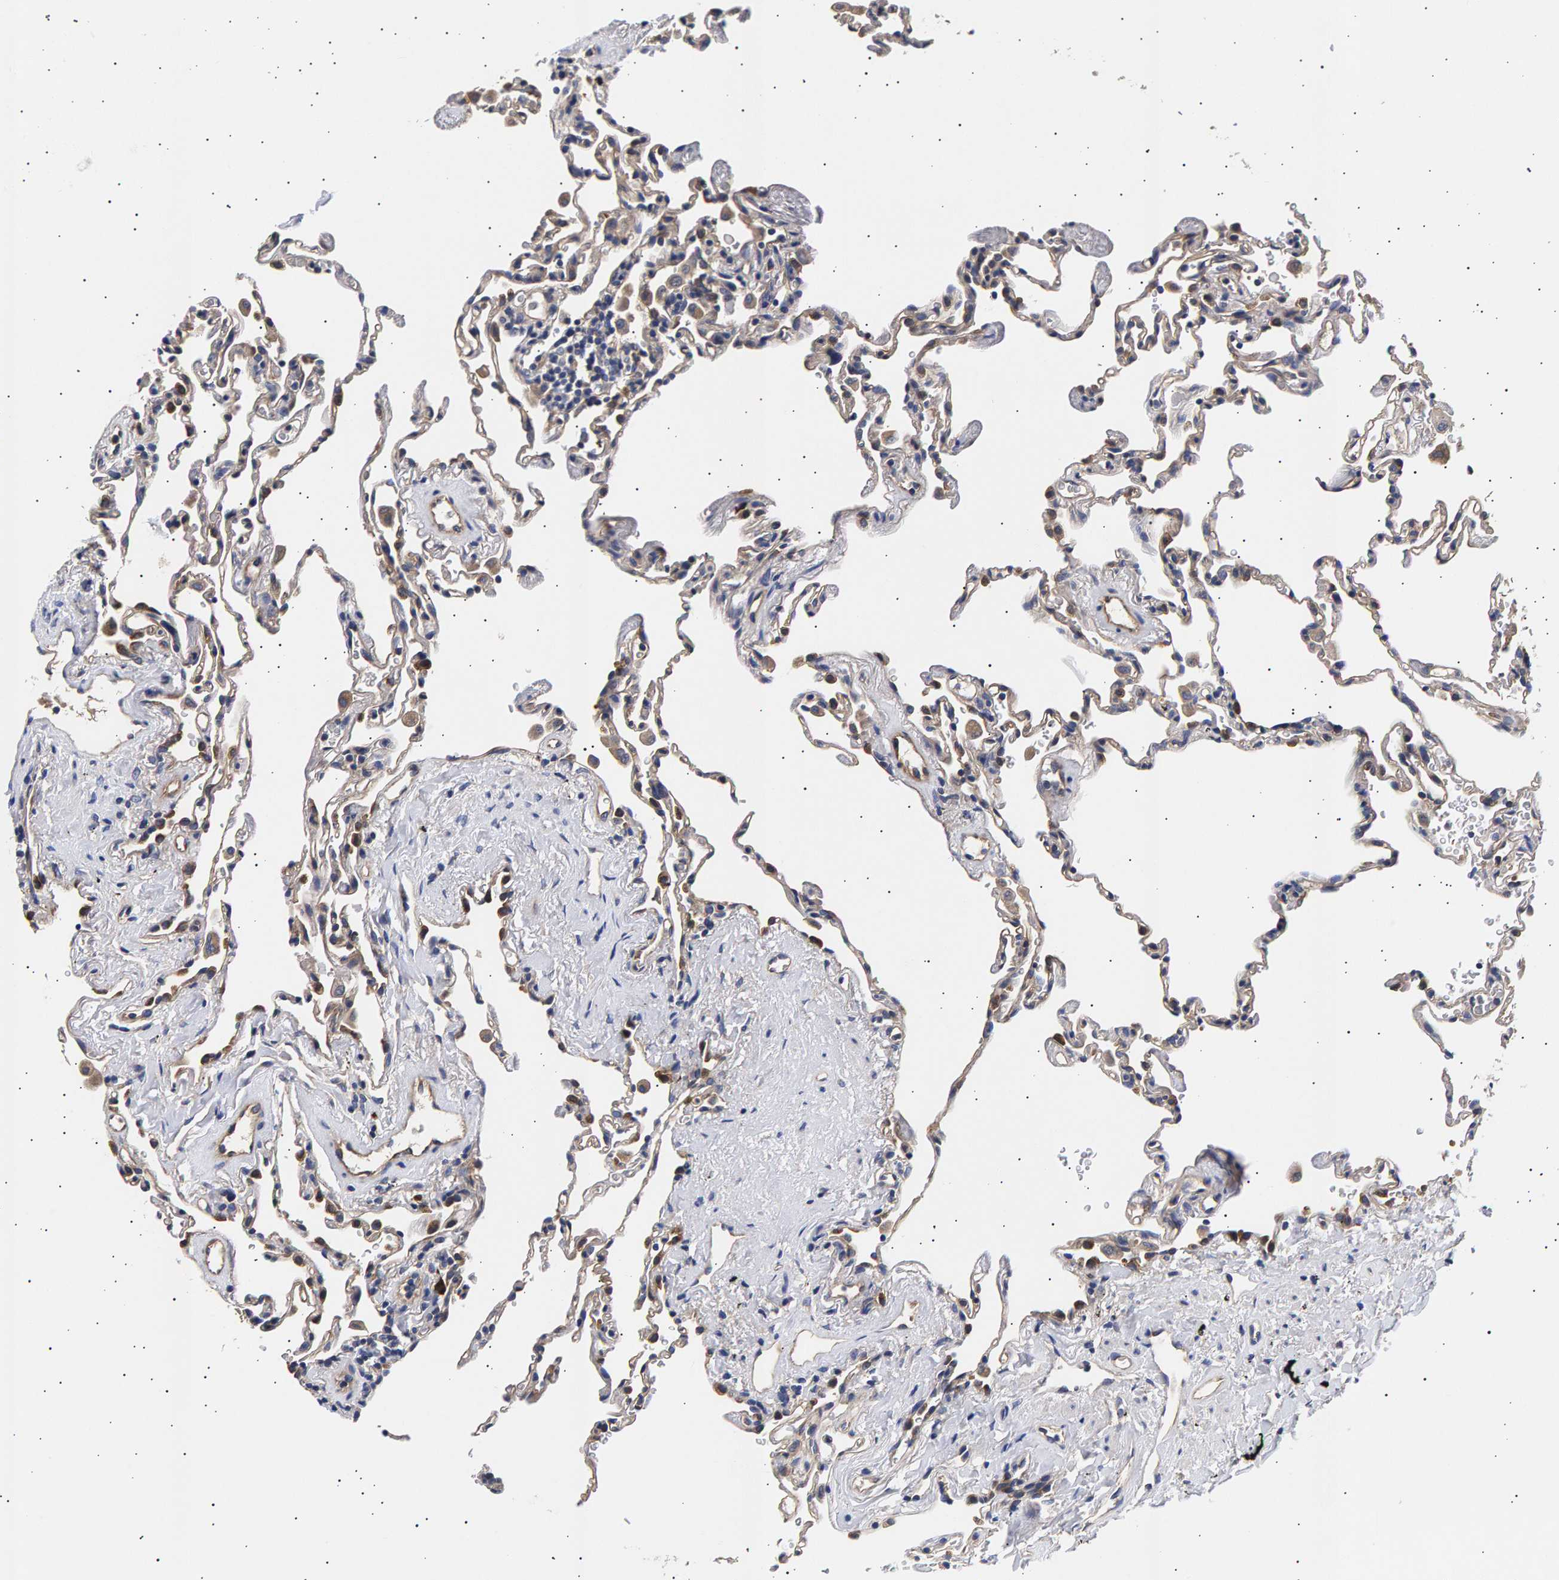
{"staining": {"intensity": "weak", "quantity": "<25%", "location": "cytoplasmic/membranous"}, "tissue": "lung", "cell_type": "Alveolar cells", "image_type": "normal", "snomed": [{"axis": "morphology", "description": "Normal tissue, NOS"}, {"axis": "topography", "description": "Lung"}], "caption": "Immunohistochemistry (IHC) of benign lung exhibits no expression in alveolar cells.", "gene": "ANKRD40", "patient": {"sex": "male", "age": 59}}